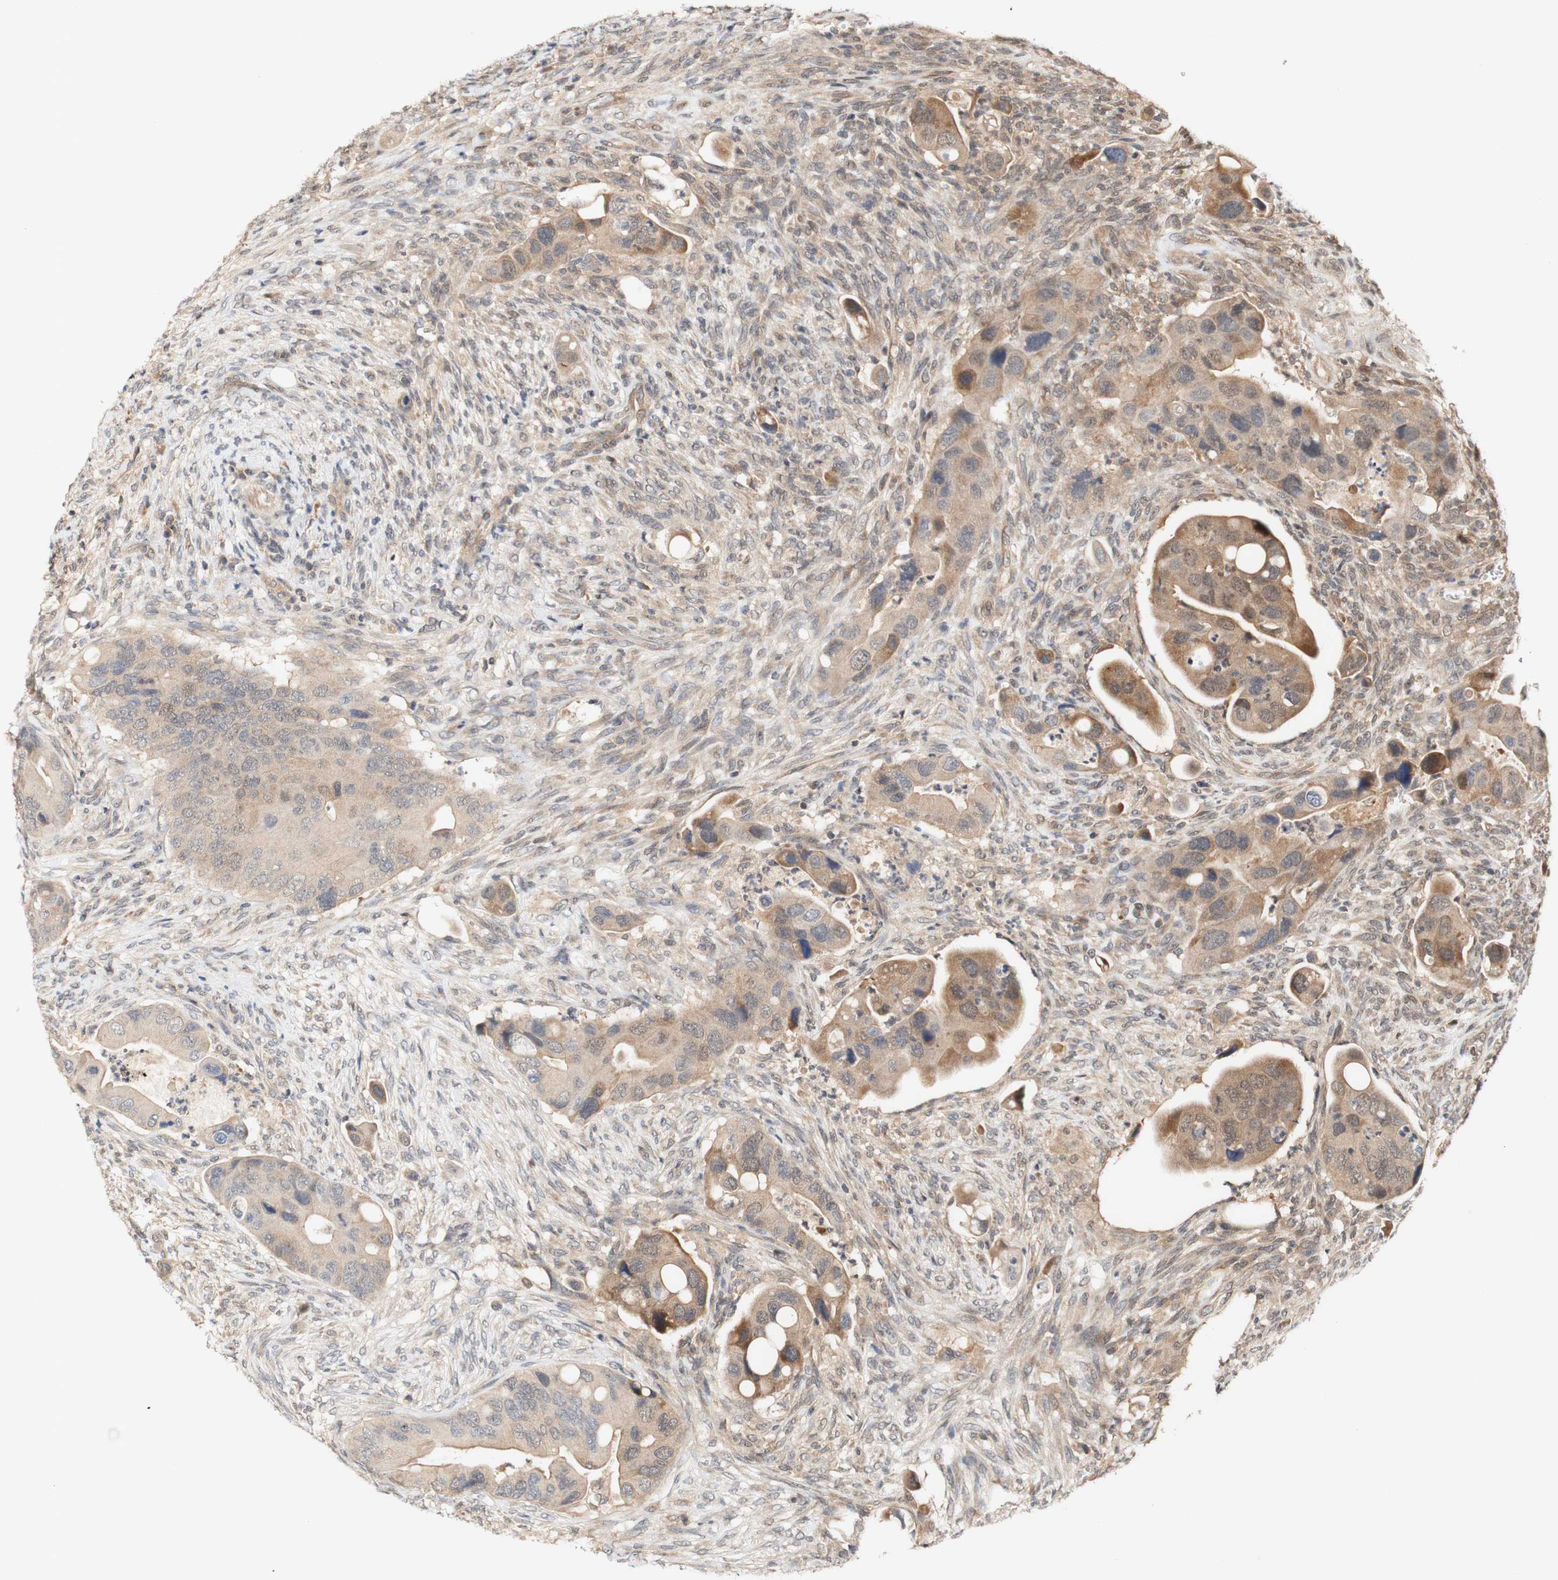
{"staining": {"intensity": "moderate", "quantity": ">75%", "location": "cytoplasmic/membranous"}, "tissue": "colorectal cancer", "cell_type": "Tumor cells", "image_type": "cancer", "snomed": [{"axis": "morphology", "description": "Adenocarcinoma, NOS"}, {"axis": "topography", "description": "Rectum"}], "caption": "Protein analysis of colorectal cancer tissue reveals moderate cytoplasmic/membranous positivity in about >75% of tumor cells. (Brightfield microscopy of DAB IHC at high magnification).", "gene": "PIN1", "patient": {"sex": "female", "age": 57}}